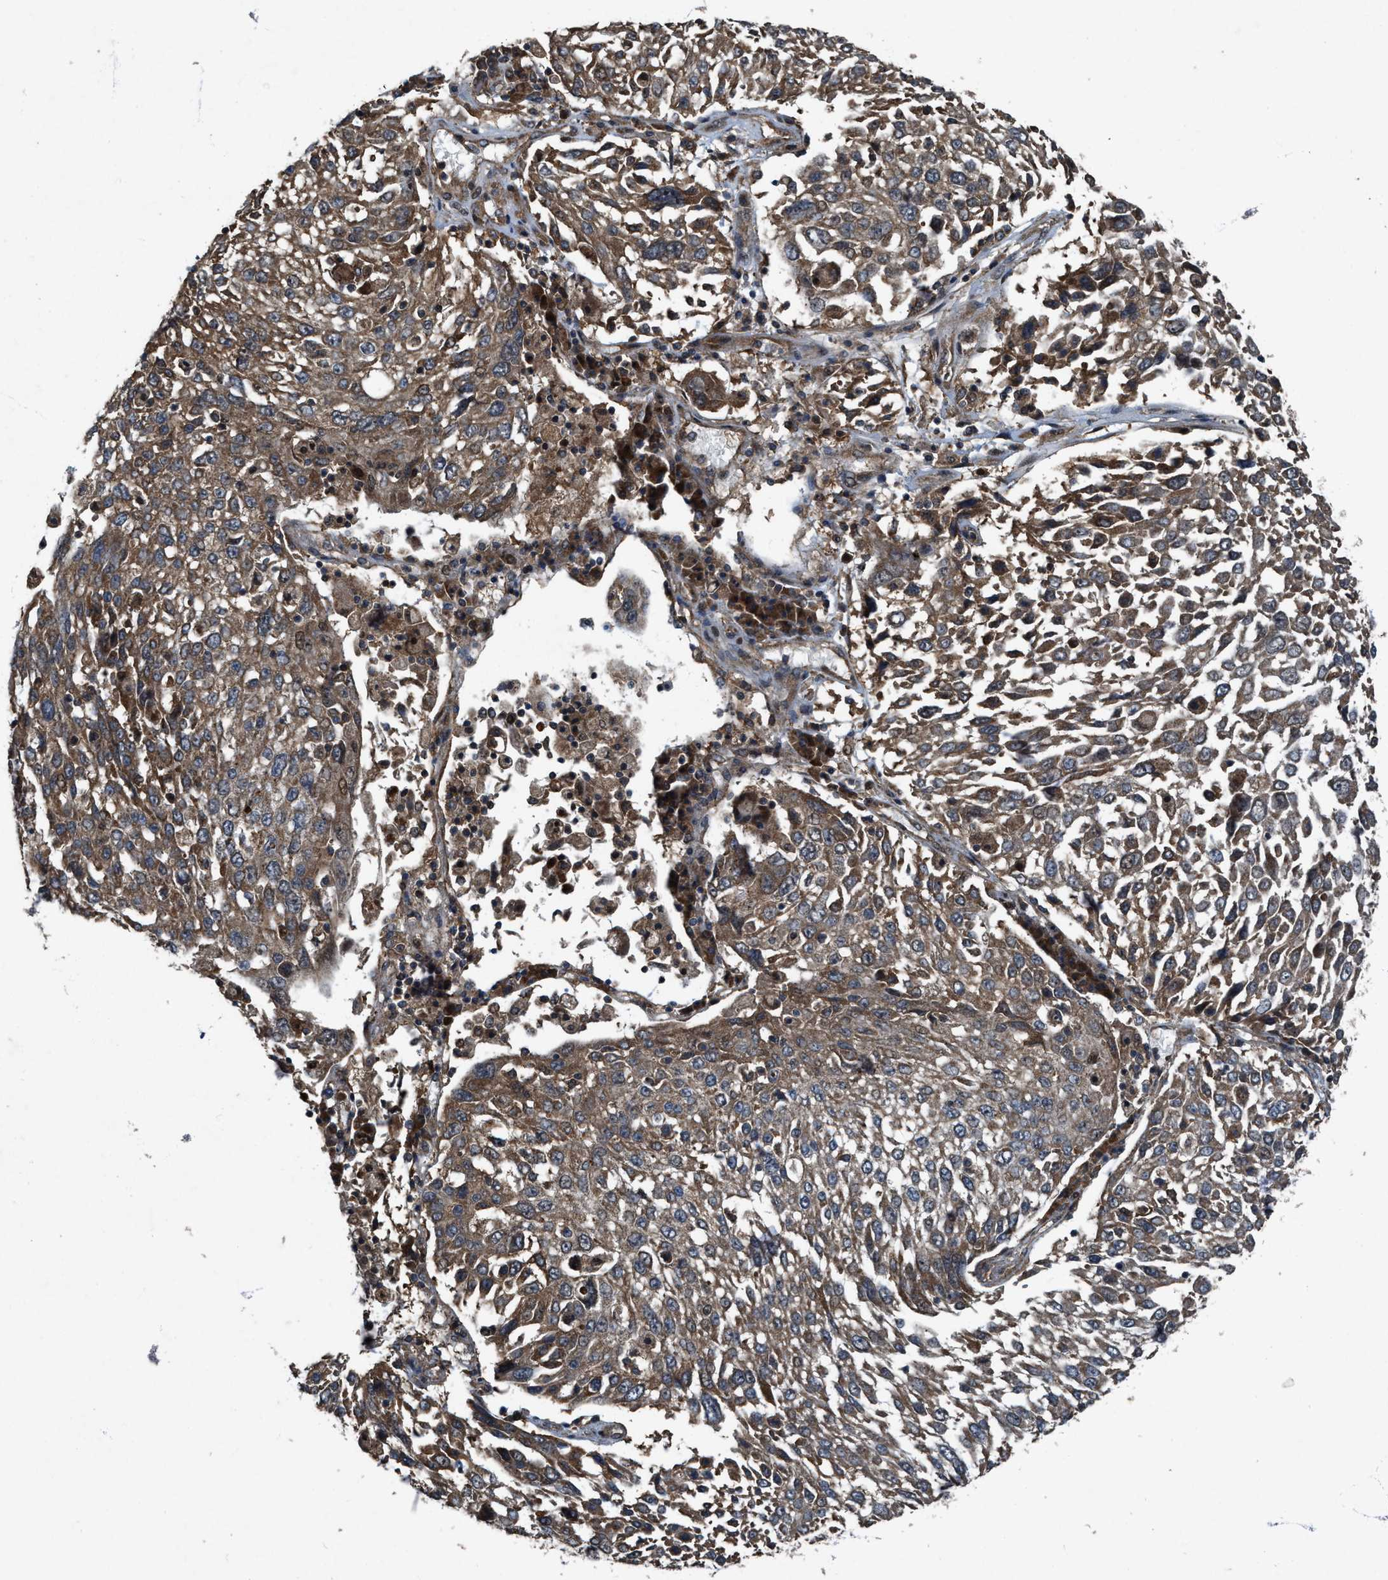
{"staining": {"intensity": "moderate", "quantity": ">75%", "location": "cytoplasmic/membranous"}, "tissue": "lung cancer", "cell_type": "Tumor cells", "image_type": "cancer", "snomed": [{"axis": "morphology", "description": "Squamous cell carcinoma, NOS"}, {"axis": "topography", "description": "Lung"}], "caption": "Human squamous cell carcinoma (lung) stained with a protein marker reveals moderate staining in tumor cells.", "gene": "PDP2", "patient": {"sex": "male", "age": 65}}